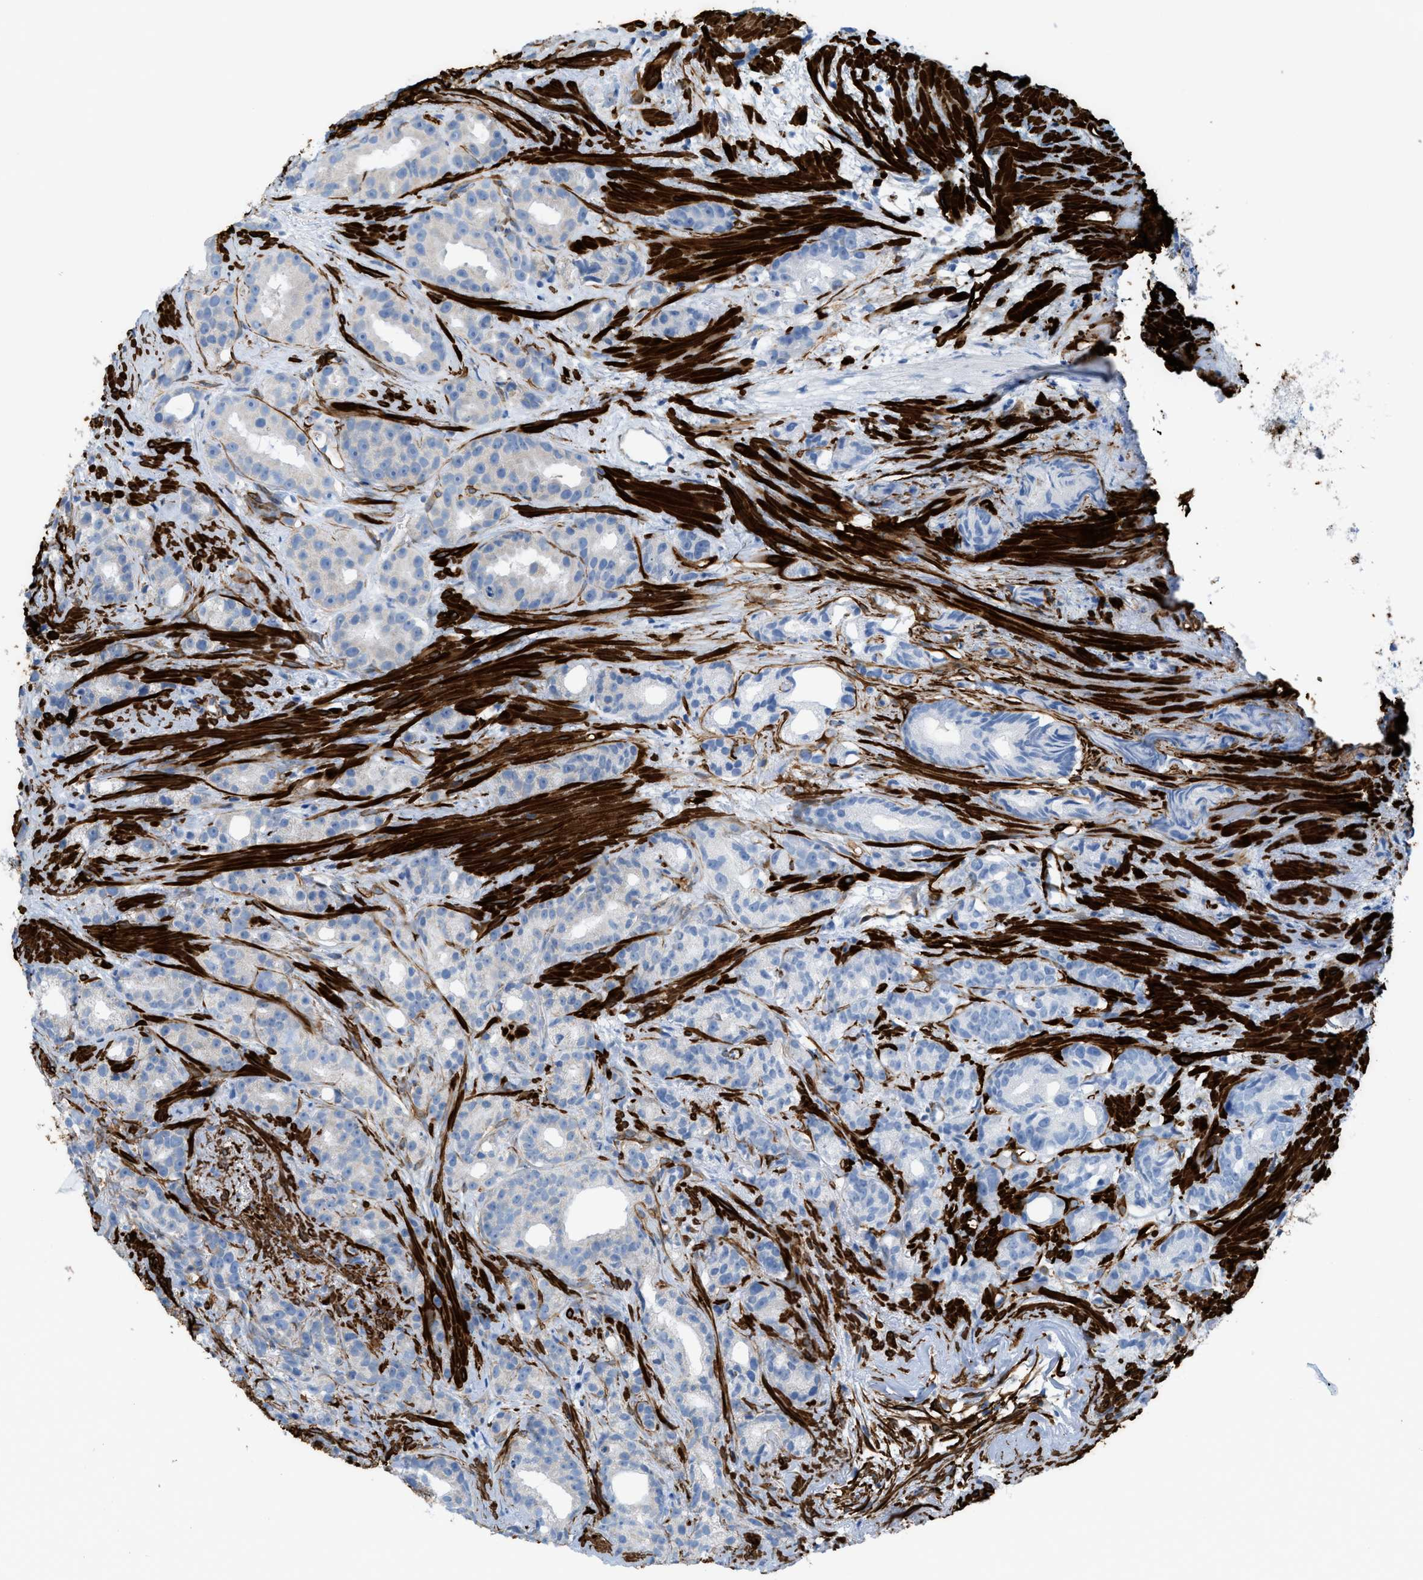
{"staining": {"intensity": "negative", "quantity": "none", "location": "none"}, "tissue": "prostate cancer", "cell_type": "Tumor cells", "image_type": "cancer", "snomed": [{"axis": "morphology", "description": "Adenocarcinoma, Low grade"}, {"axis": "topography", "description": "Prostate"}], "caption": "The histopathology image displays no significant positivity in tumor cells of prostate cancer (adenocarcinoma (low-grade)).", "gene": "MYH11", "patient": {"sex": "male", "age": 89}}